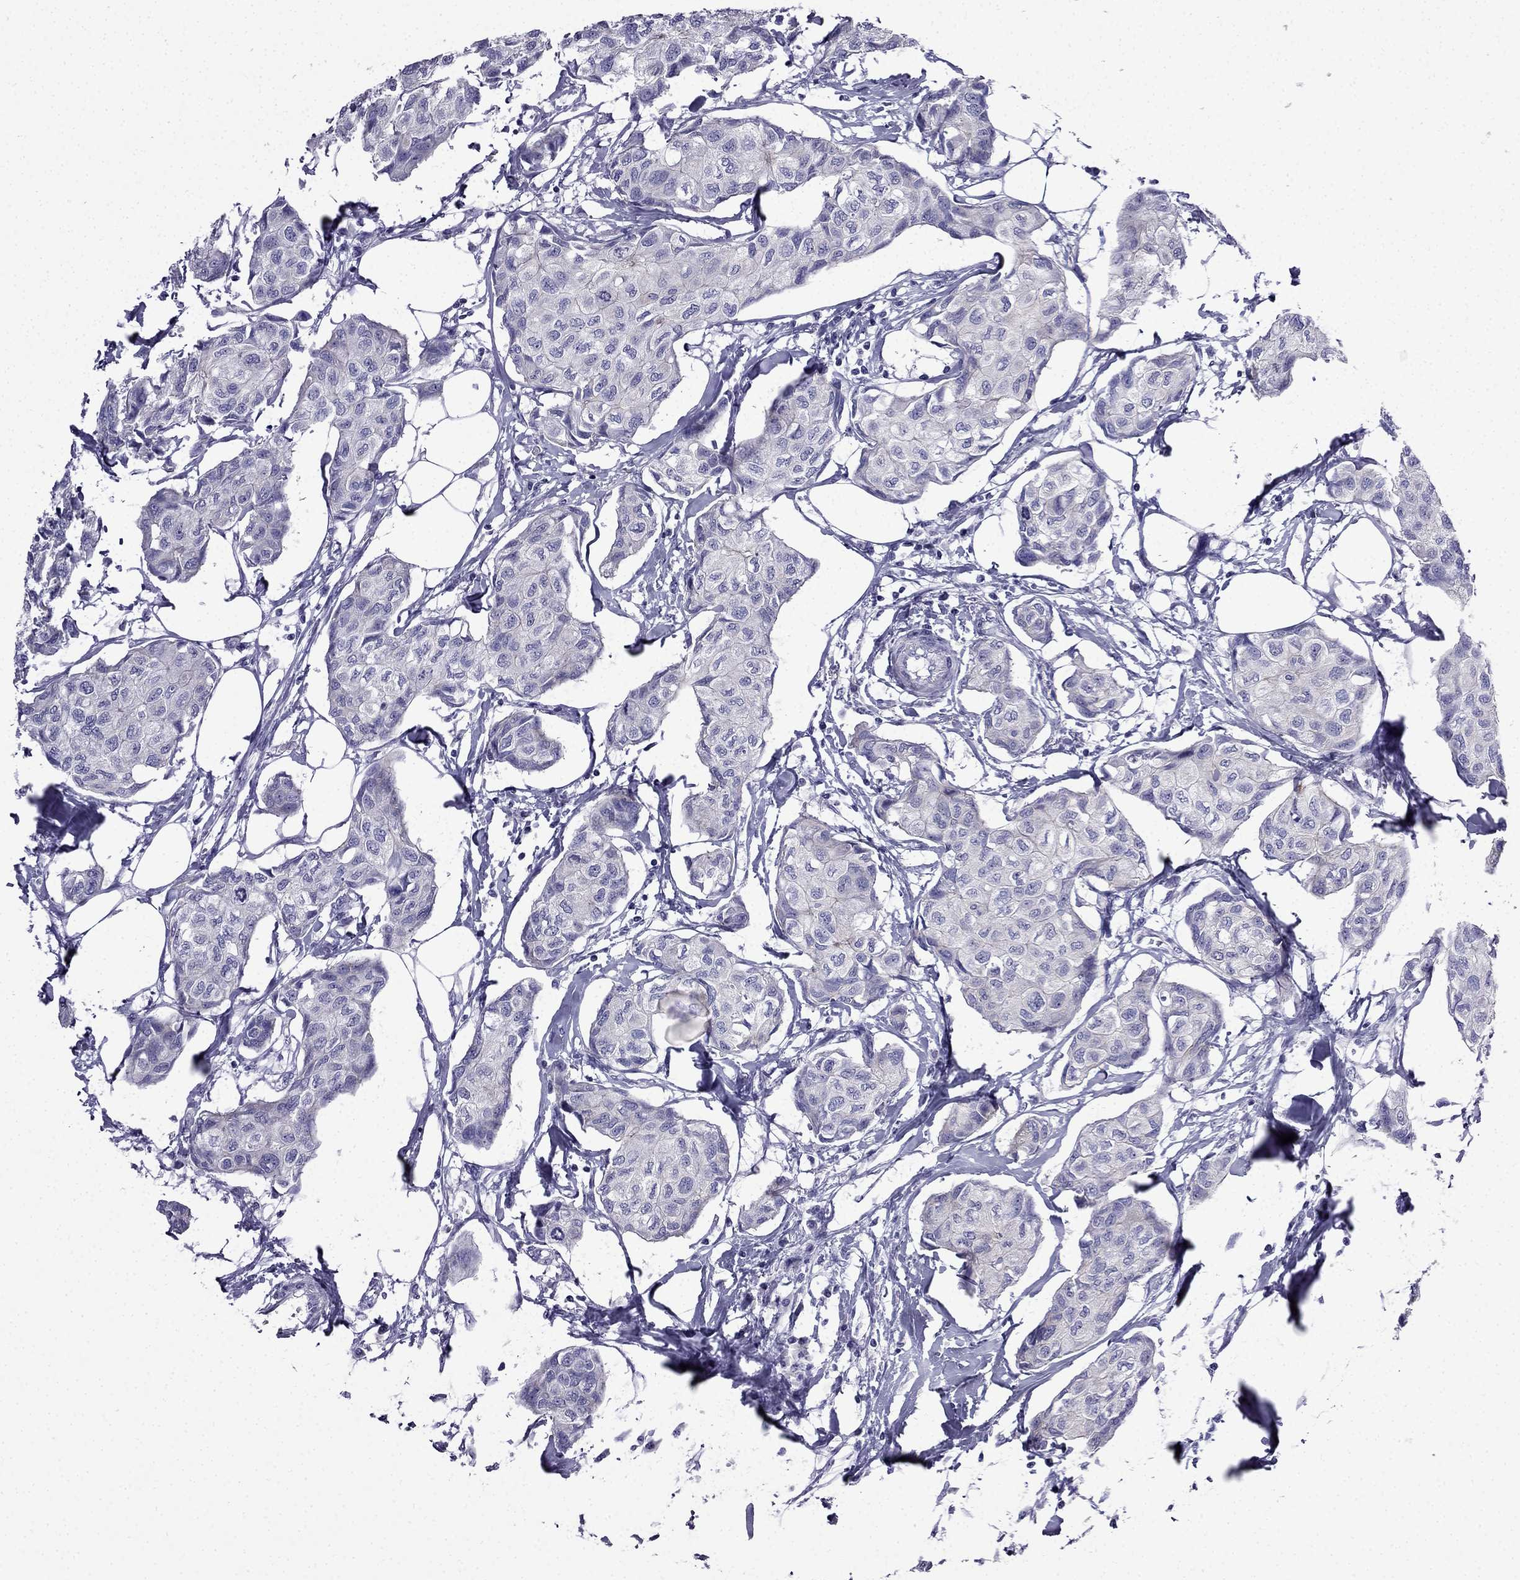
{"staining": {"intensity": "negative", "quantity": "none", "location": "none"}, "tissue": "breast cancer", "cell_type": "Tumor cells", "image_type": "cancer", "snomed": [{"axis": "morphology", "description": "Duct carcinoma"}, {"axis": "topography", "description": "Breast"}], "caption": "Protein analysis of breast cancer (intraductal carcinoma) exhibits no significant positivity in tumor cells.", "gene": "POM121L12", "patient": {"sex": "female", "age": 80}}